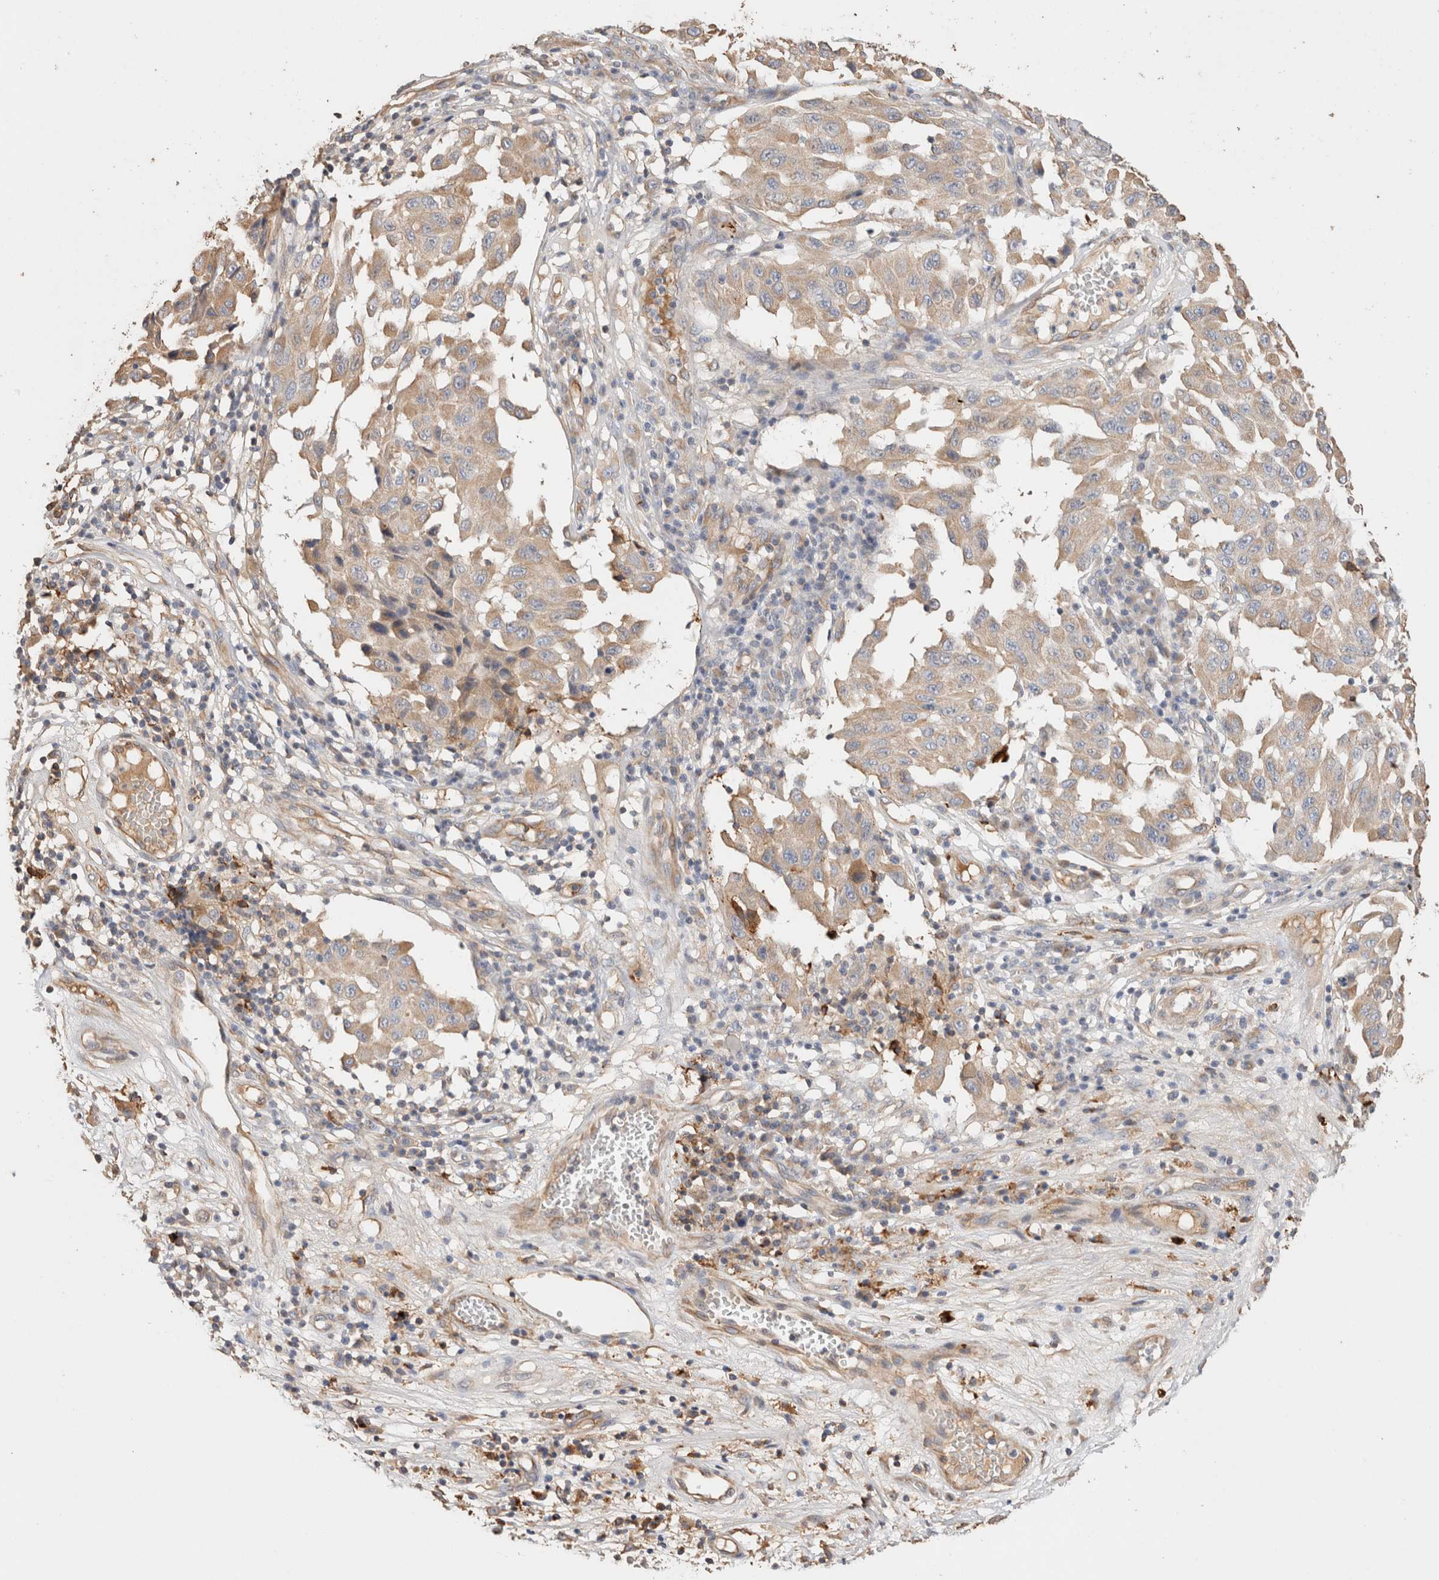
{"staining": {"intensity": "negative", "quantity": "none", "location": "none"}, "tissue": "melanoma", "cell_type": "Tumor cells", "image_type": "cancer", "snomed": [{"axis": "morphology", "description": "Malignant melanoma, NOS"}, {"axis": "topography", "description": "Skin"}], "caption": "Immunohistochemical staining of human melanoma shows no significant positivity in tumor cells.", "gene": "PROS1", "patient": {"sex": "male", "age": 30}}